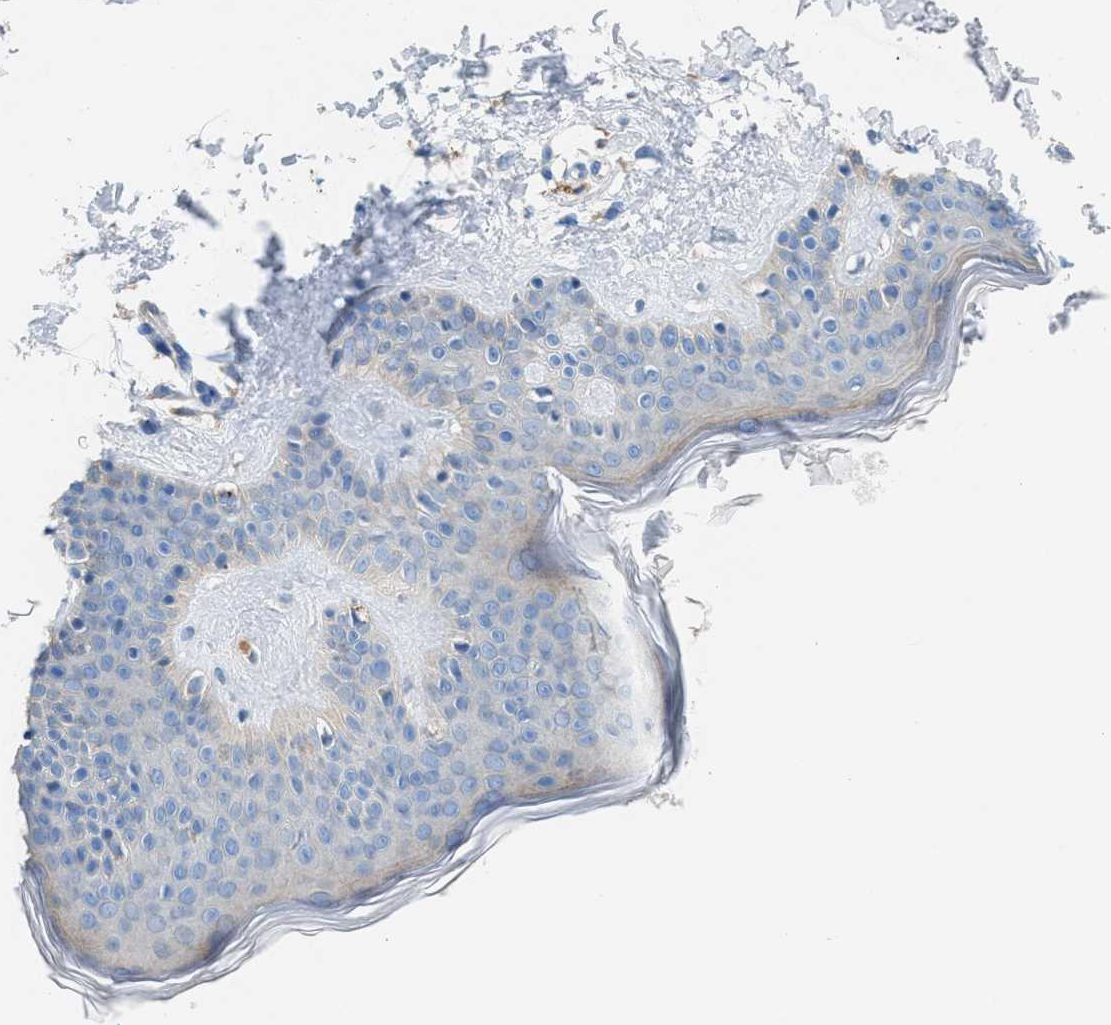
{"staining": {"intensity": "negative", "quantity": "none", "location": "none"}, "tissue": "skin", "cell_type": "Fibroblasts", "image_type": "normal", "snomed": [{"axis": "morphology", "description": "Normal tissue, NOS"}, {"axis": "topography", "description": "Skin"}], "caption": "Immunohistochemistry of benign human skin displays no staining in fibroblasts. (Brightfield microscopy of DAB immunohistochemistry (IHC) at high magnification).", "gene": "AOAH", "patient": {"sex": "male", "age": 30}}